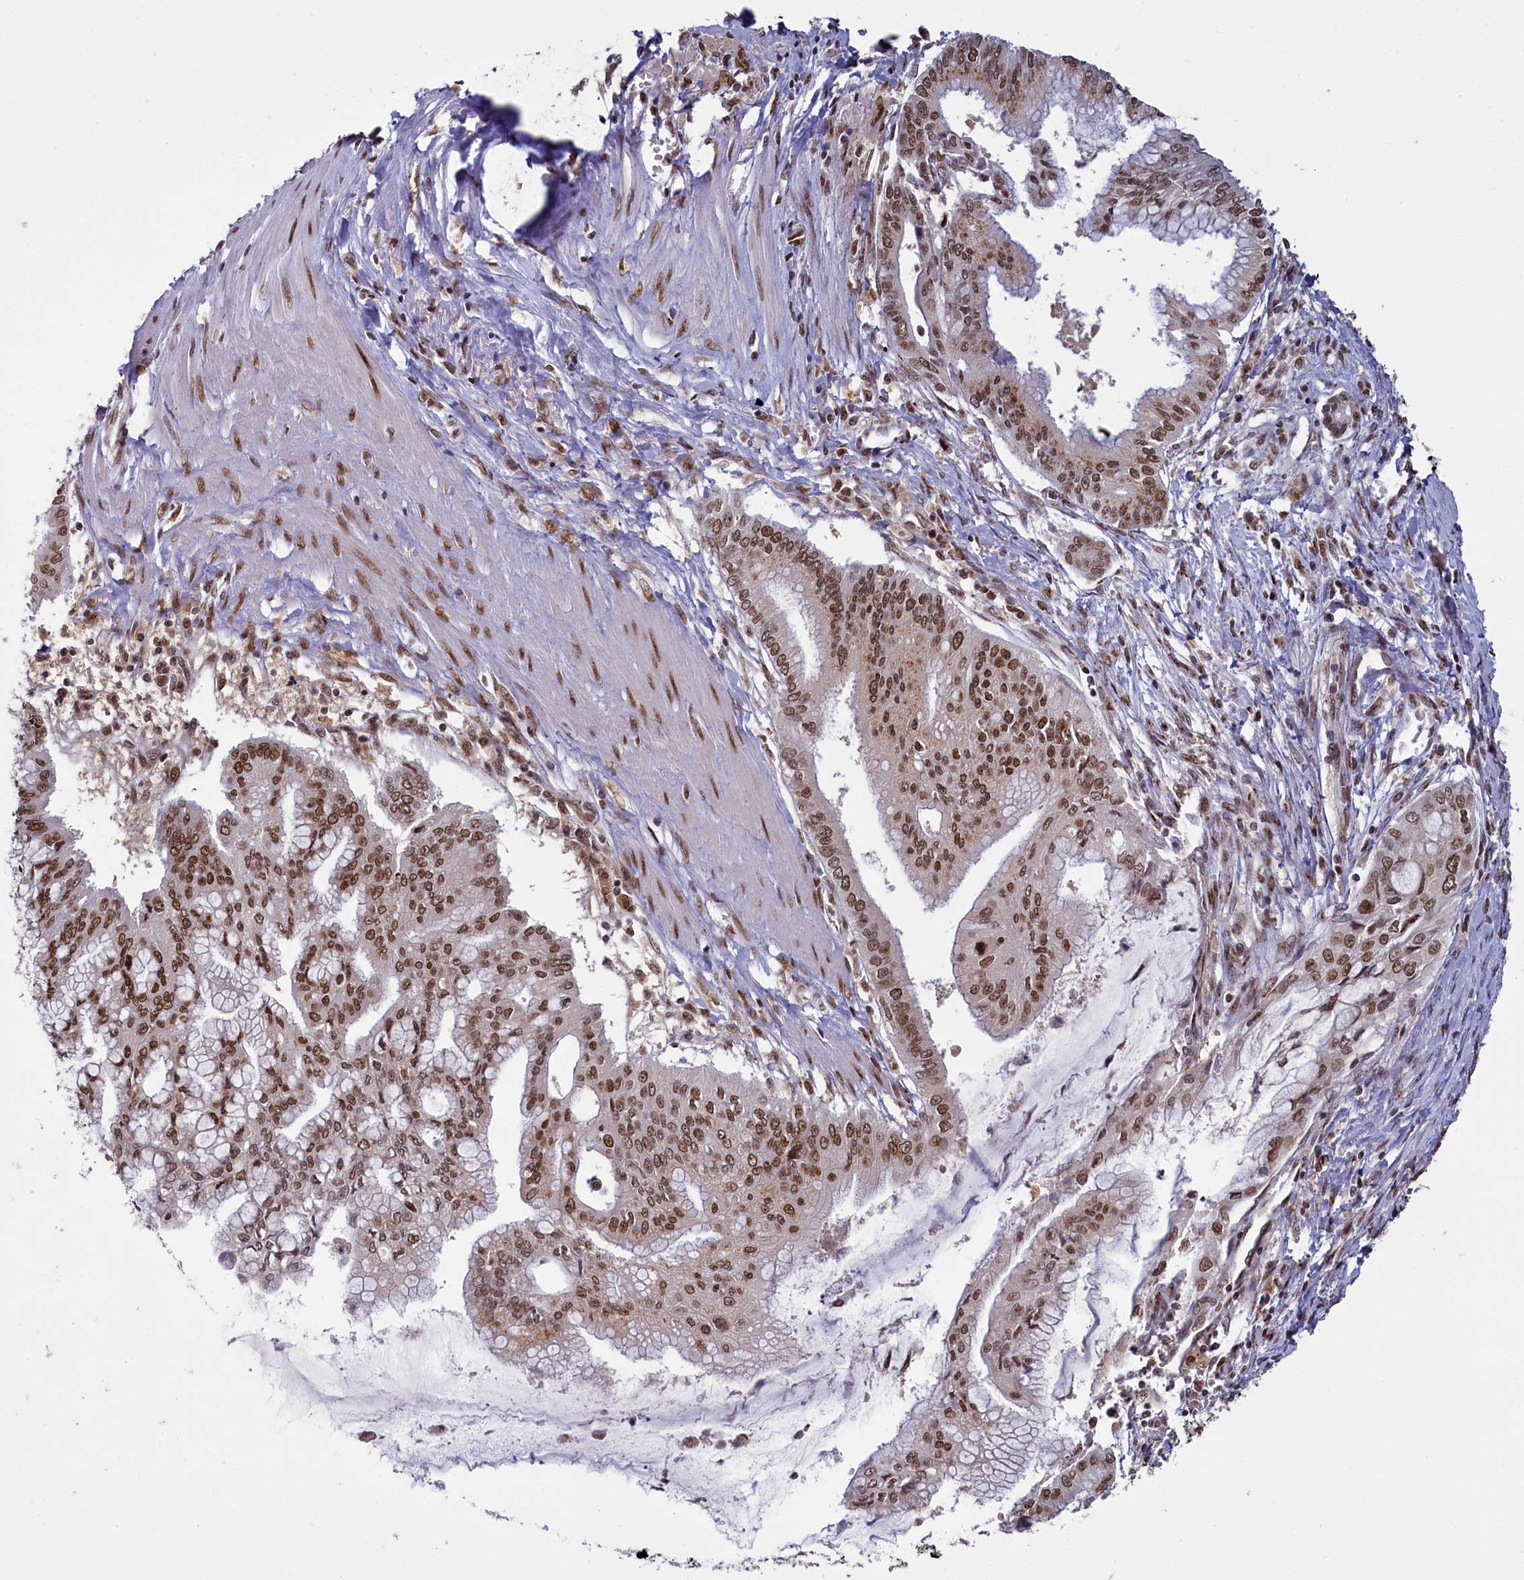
{"staining": {"intensity": "moderate", "quantity": ">75%", "location": "nuclear"}, "tissue": "pancreatic cancer", "cell_type": "Tumor cells", "image_type": "cancer", "snomed": [{"axis": "morphology", "description": "Adenocarcinoma, NOS"}, {"axis": "topography", "description": "Pancreas"}], "caption": "A brown stain labels moderate nuclear expression of a protein in pancreatic cancer (adenocarcinoma) tumor cells. The staining was performed using DAB, with brown indicating positive protein expression. Nuclei are stained blue with hematoxylin.", "gene": "PPHLN1", "patient": {"sex": "male", "age": 46}}